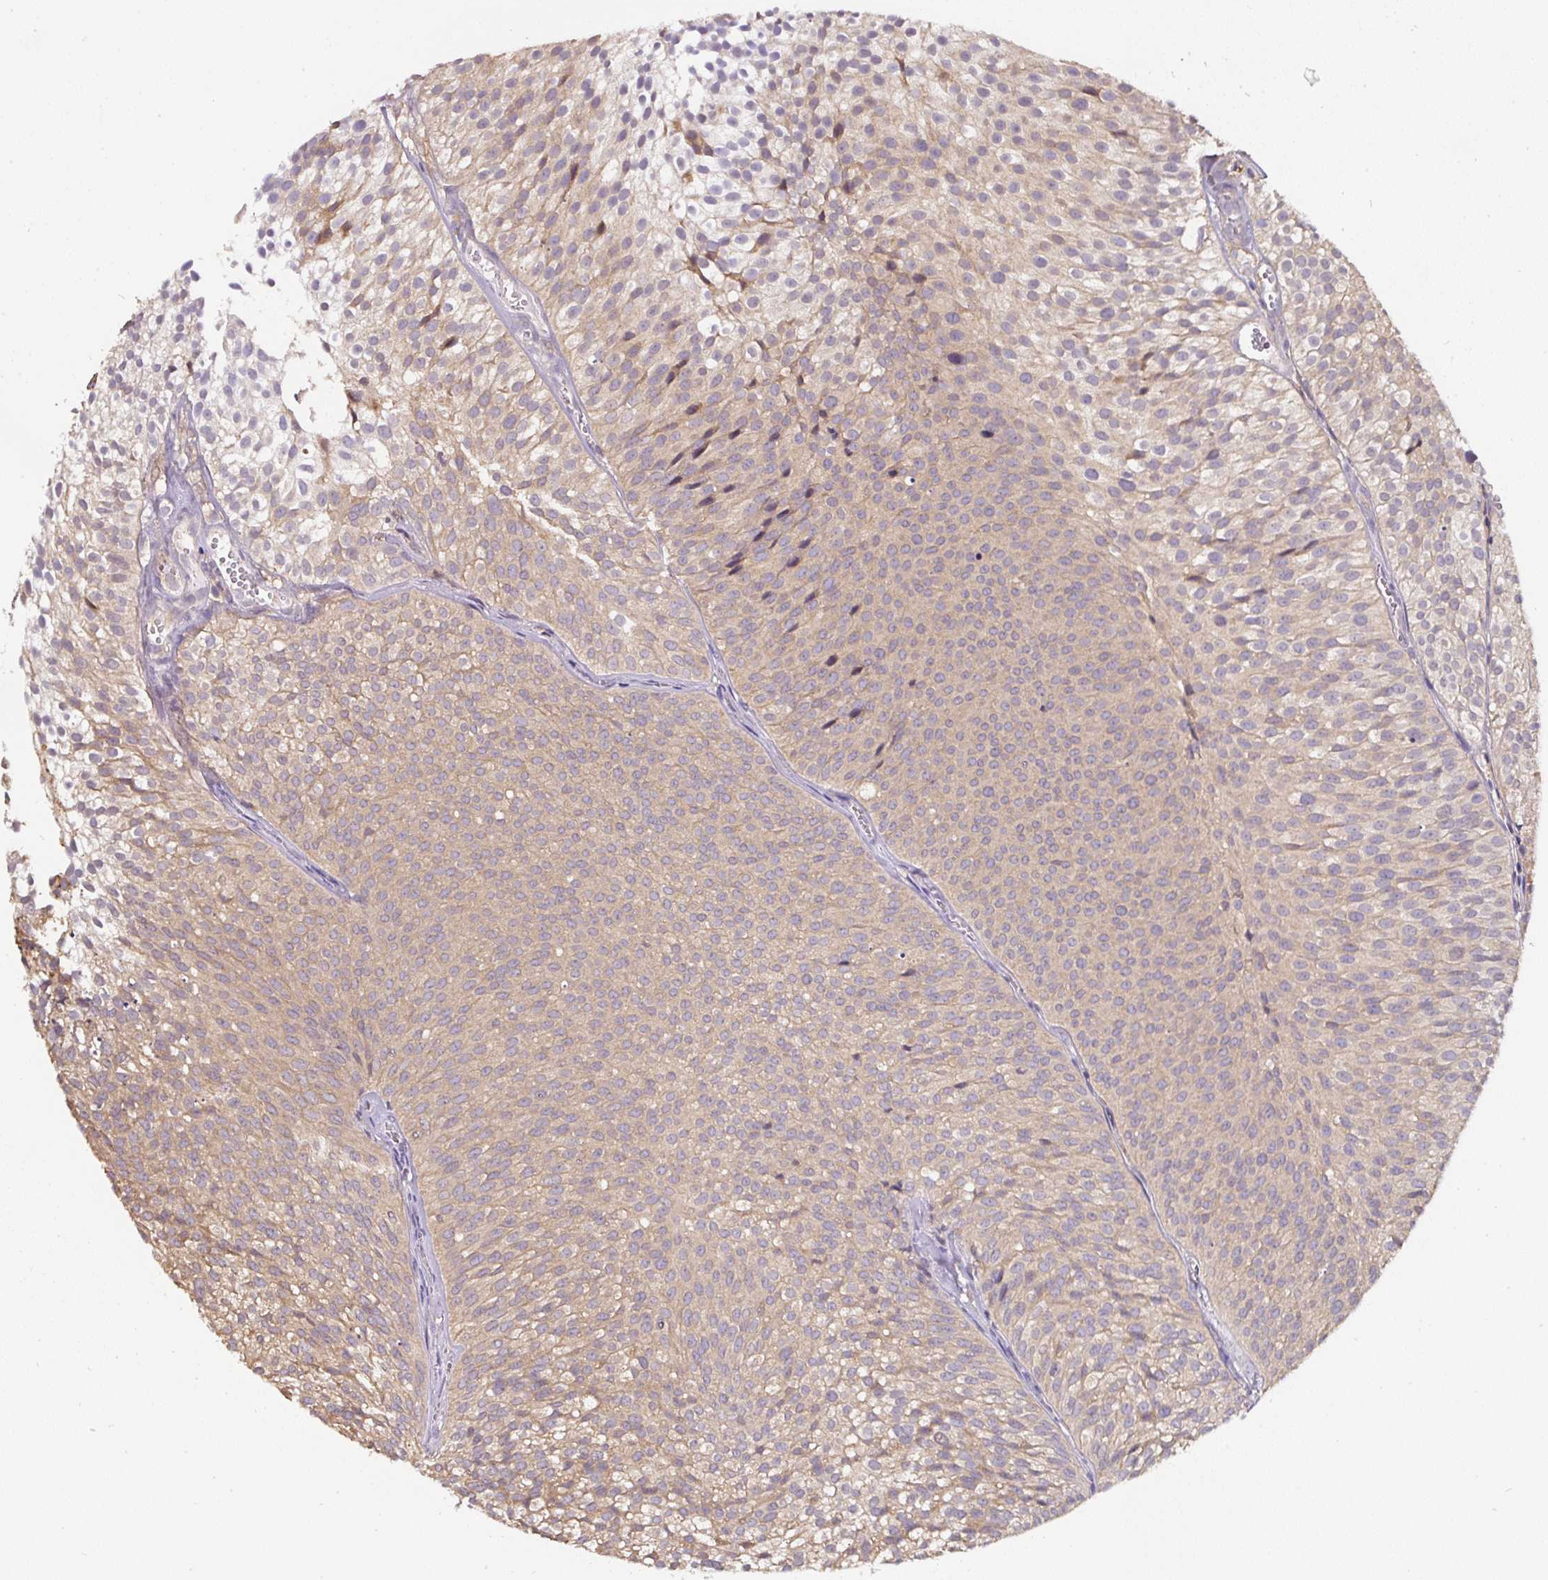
{"staining": {"intensity": "moderate", "quantity": ">75%", "location": "cytoplasmic/membranous"}, "tissue": "urothelial cancer", "cell_type": "Tumor cells", "image_type": "cancer", "snomed": [{"axis": "morphology", "description": "Urothelial carcinoma, Low grade"}, {"axis": "topography", "description": "Urinary bladder"}], "caption": "Urothelial carcinoma (low-grade) stained for a protein (brown) demonstrates moderate cytoplasmic/membranous positive expression in about >75% of tumor cells.", "gene": "ST13", "patient": {"sex": "male", "age": 91}}